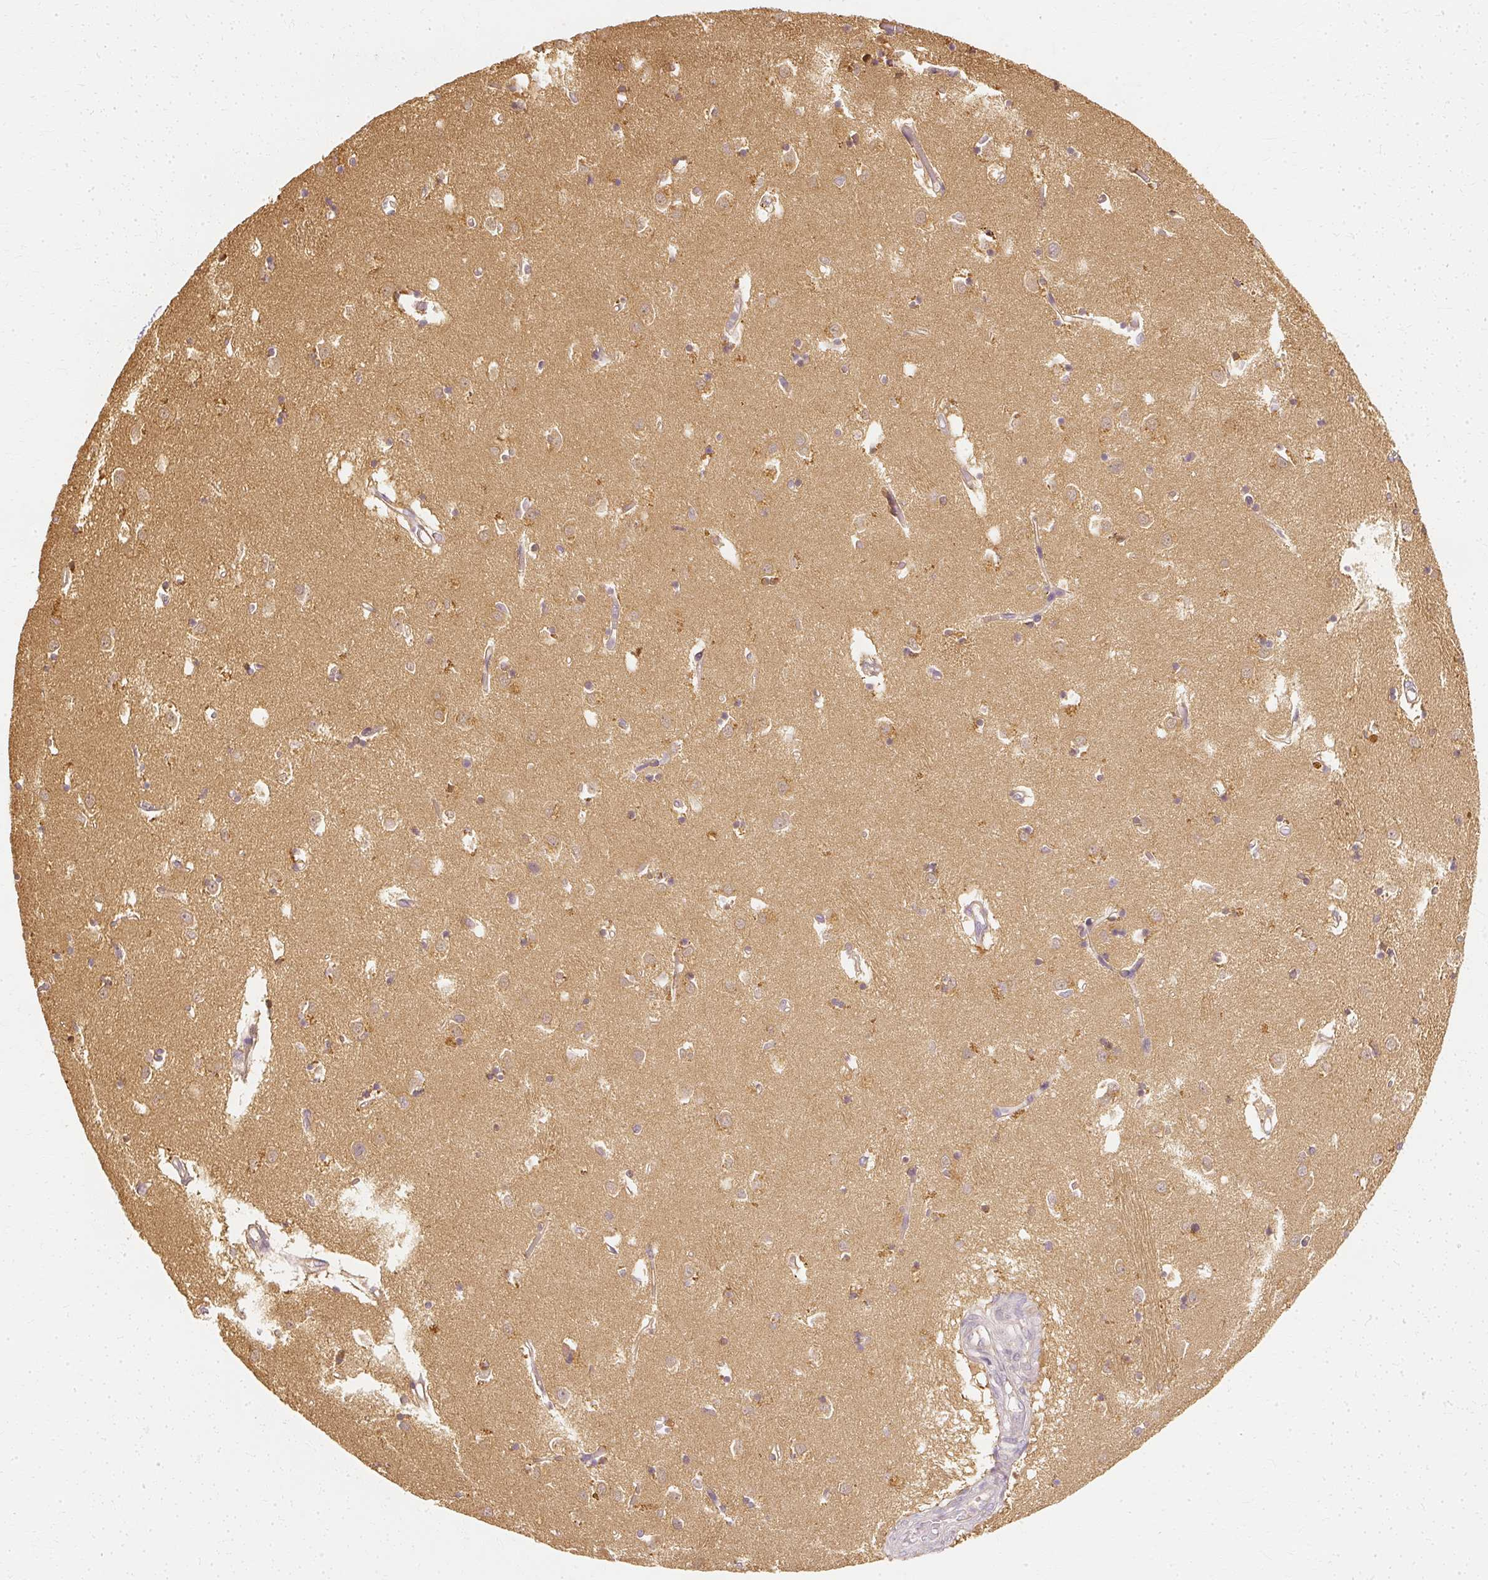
{"staining": {"intensity": "weak", "quantity": "<25%", "location": "cytoplasmic/membranous"}, "tissue": "caudate", "cell_type": "Glial cells", "image_type": "normal", "snomed": [{"axis": "morphology", "description": "Normal tissue, NOS"}, {"axis": "topography", "description": "Lateral ventricle wall"}], "caption": "The image reveals no significant expression in glial cells of caudate. (DAB immunohistochemistry (IHC) with hematoxylin counter stain).", "gene": "GNAQ", "patient": {"sex": "male", "age": 70}}